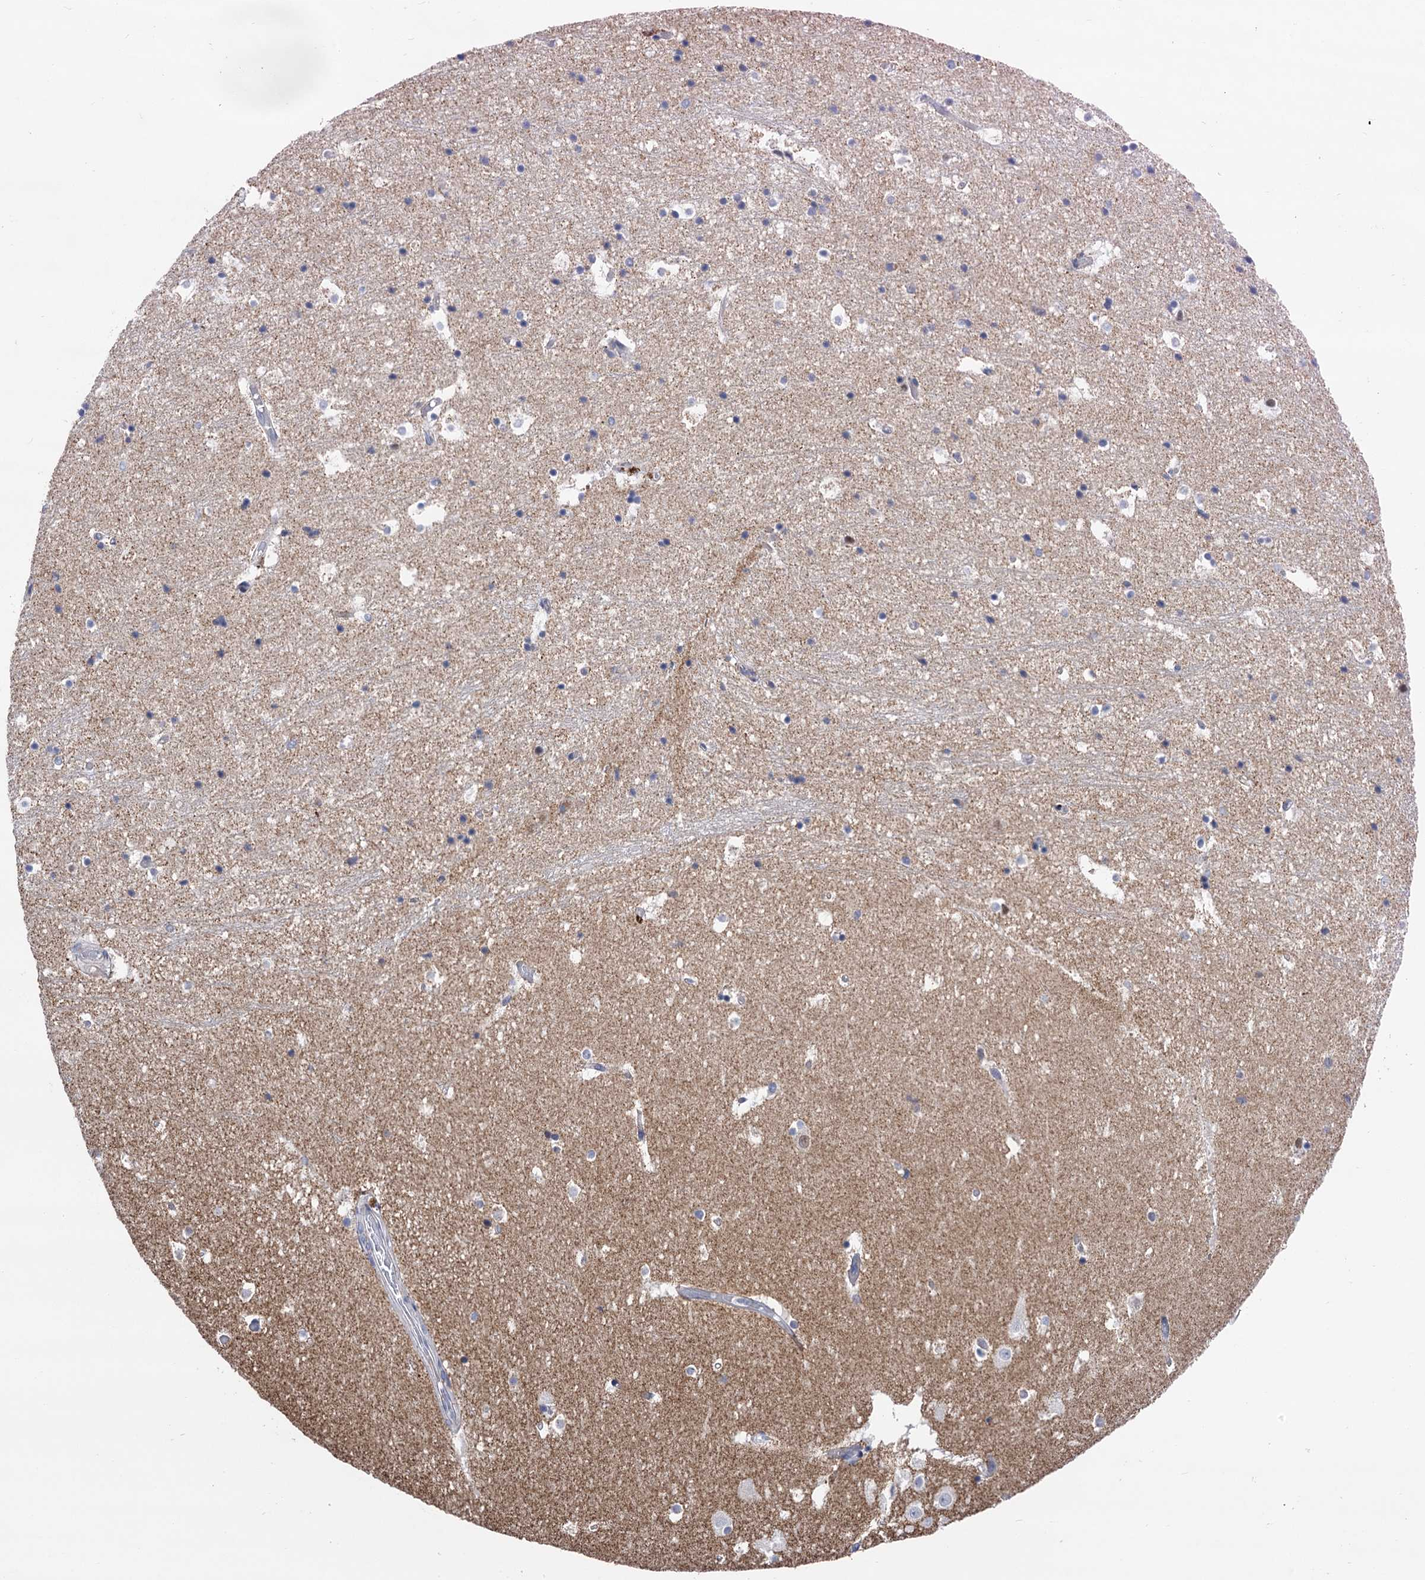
{"staining": {"intensity": "weak", "quantity": "<25%", "location": "cytoplasmic/membranous"}, "tissue": "hippocampus", "cell_type": "Glial cells", "image_type": "normal", "snomed": [{"axis": "morphology", "description": "Normal tissue, NOS"}, {"axis": "topography", "description": "Hippocampus"}], "caption": "Hippocampus stained for a protein using immunohistochemistry (IHC) shows no expression glial cells.", "gene": "ZNRD2", "patient": {"sex": "female", "age": 52}}